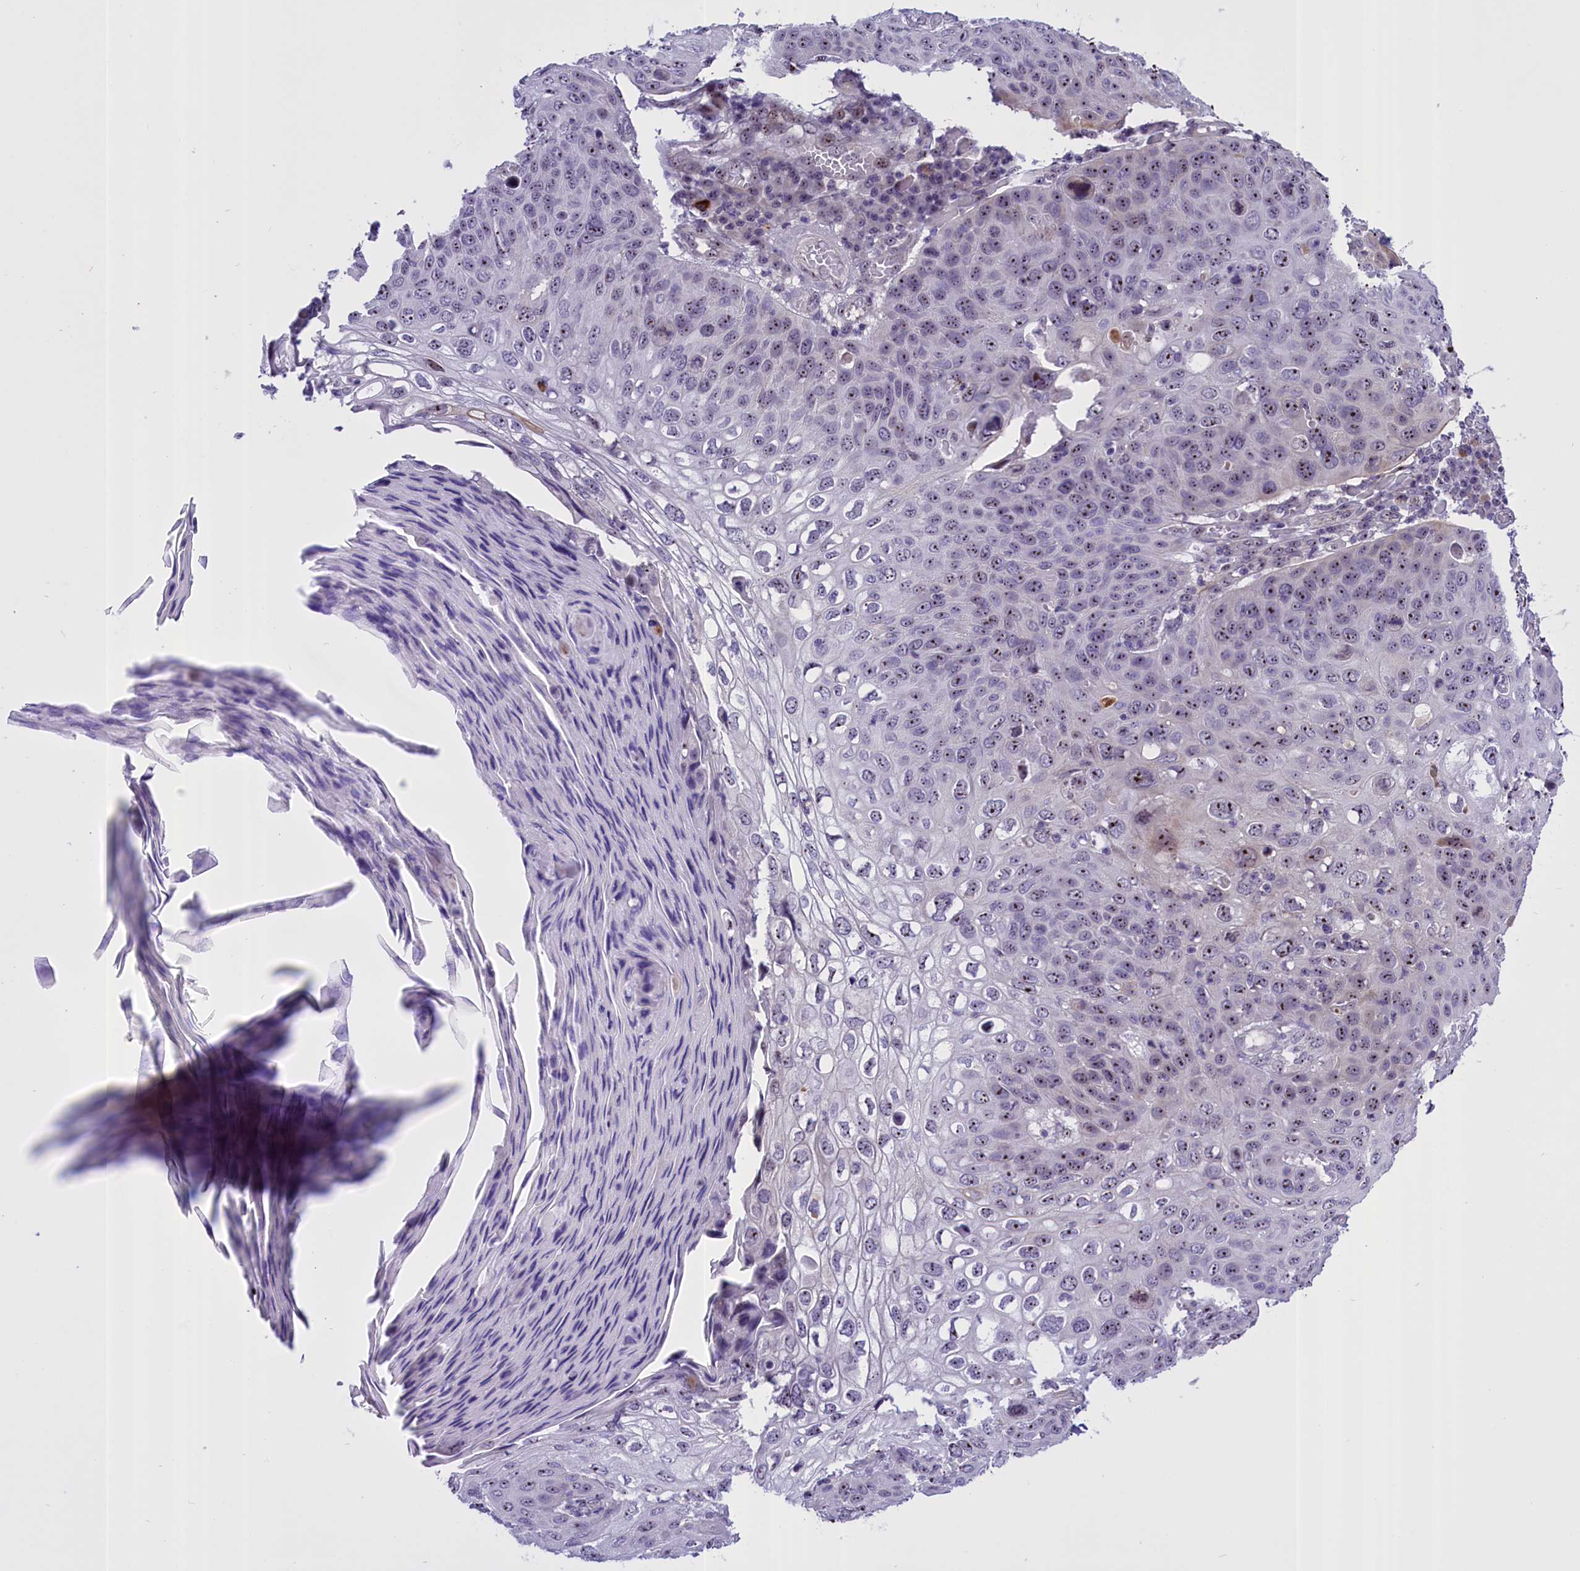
{"staining": {"intensity": "moderate", "quantity": "25%-75%", "location": "nuclear"}, "tissue": "skin cancer", "cell_type": "Tumor cells", "image_type": "cancer", "snomed": [{"axis": "morphology", "description": "Squamous cell carcinoma, NOS"}, {"axis": "topography", "description": "Skin"}], "caption": "About 25%-75% of tumor cells in skin squamous cell carcinoma display moderate nuclear protein expression as visualized by brown immunohistochemical staining.", "gene": "TBL3", "patient": {"sex": "female", "age": 90}}